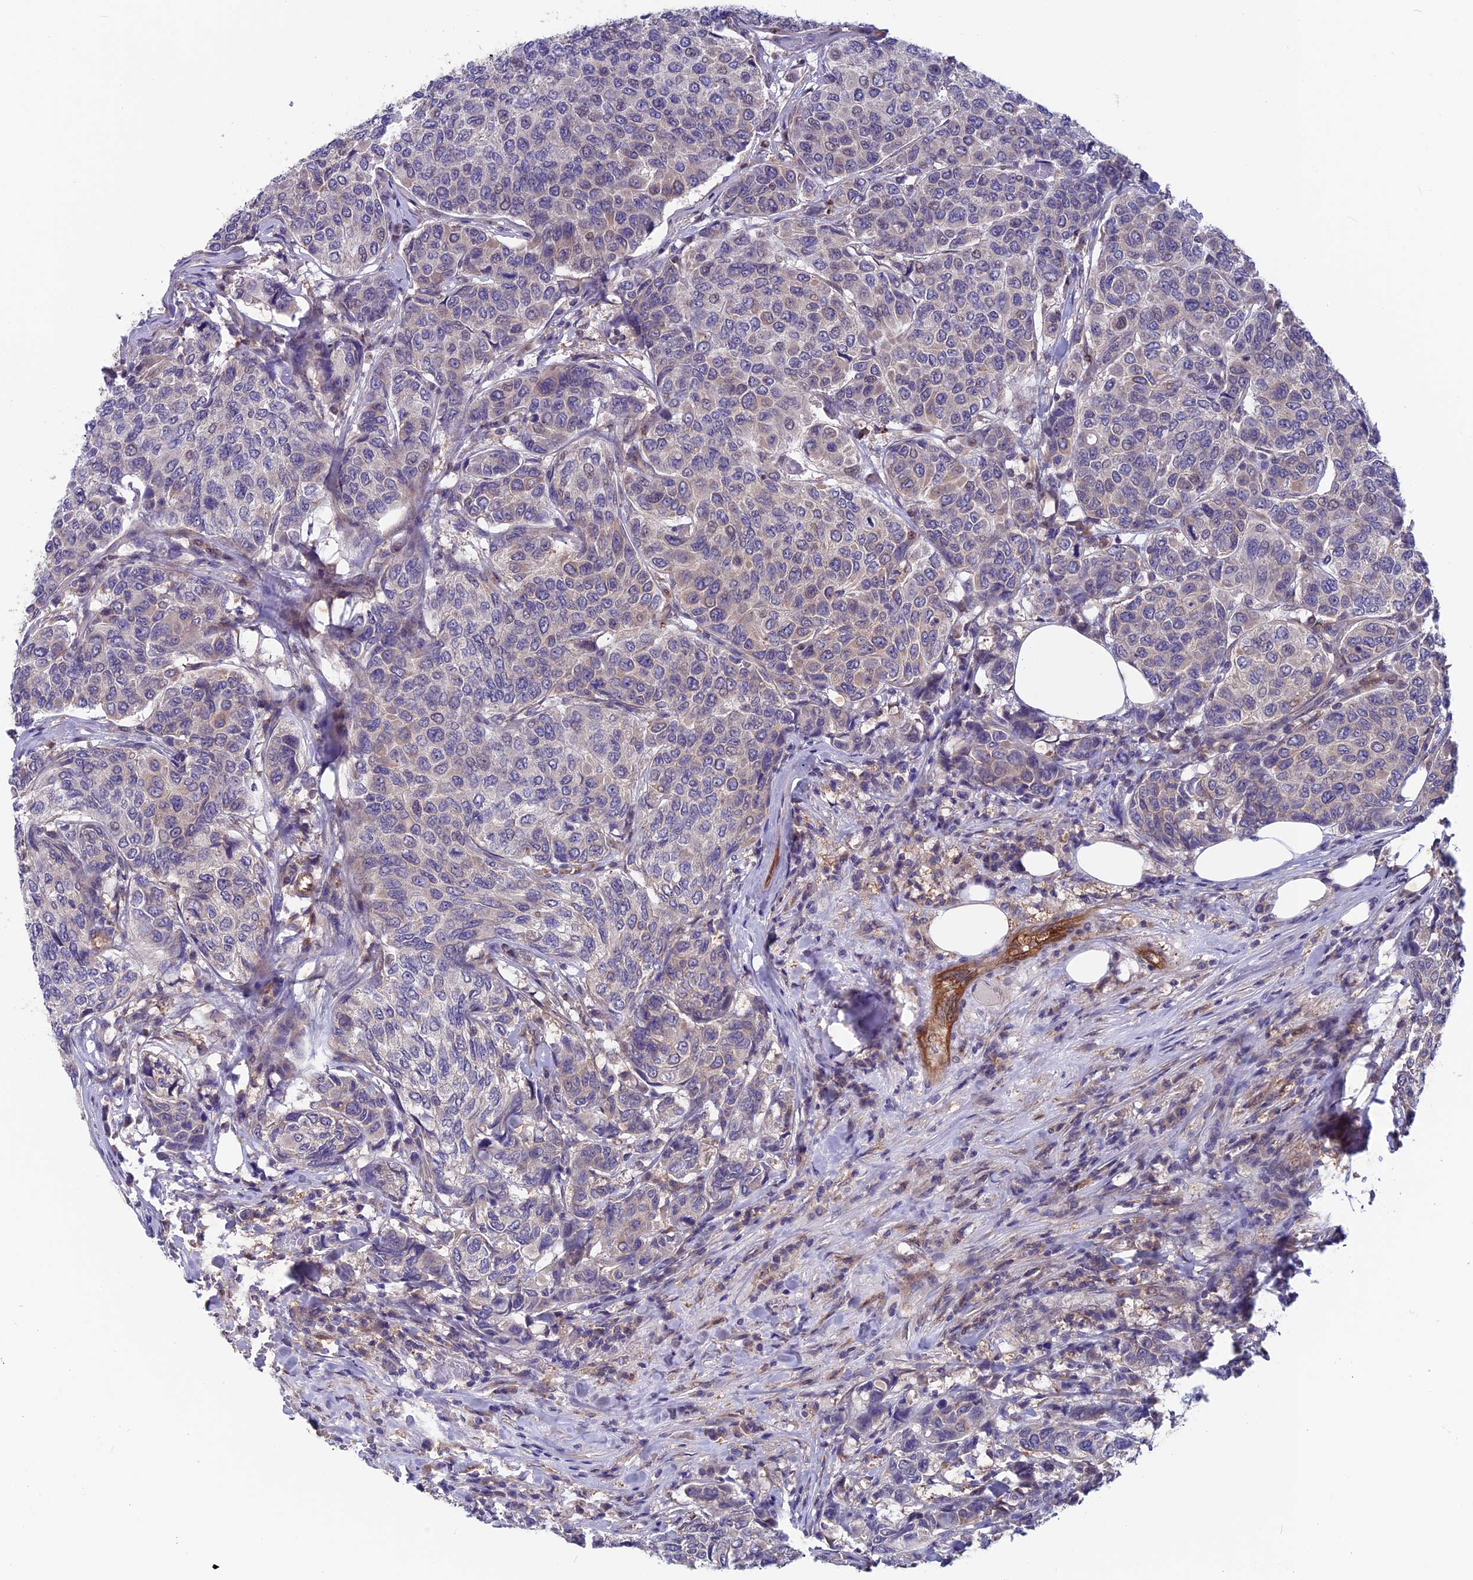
{"staining": {"intensity": "weak", "quantity": "<25%", "location": "cytoplasmic/membranous"}, "tissue": "breast cancer", "cell_type": "Tumor cells", "image_type": "cancer", "snomed": [{"axis": "morphology", "description": "Duct carcinoma"}, {"axis": "topography", "description": "Breast"}], "caption": "An IHC micrograph of breast invasive ductal carcinoma is shown. There is no staining in tumor cells of breast invasive ductal carcinoma.", "gene": "MAST2", "patient": {"sex": "female", "age": 55}}